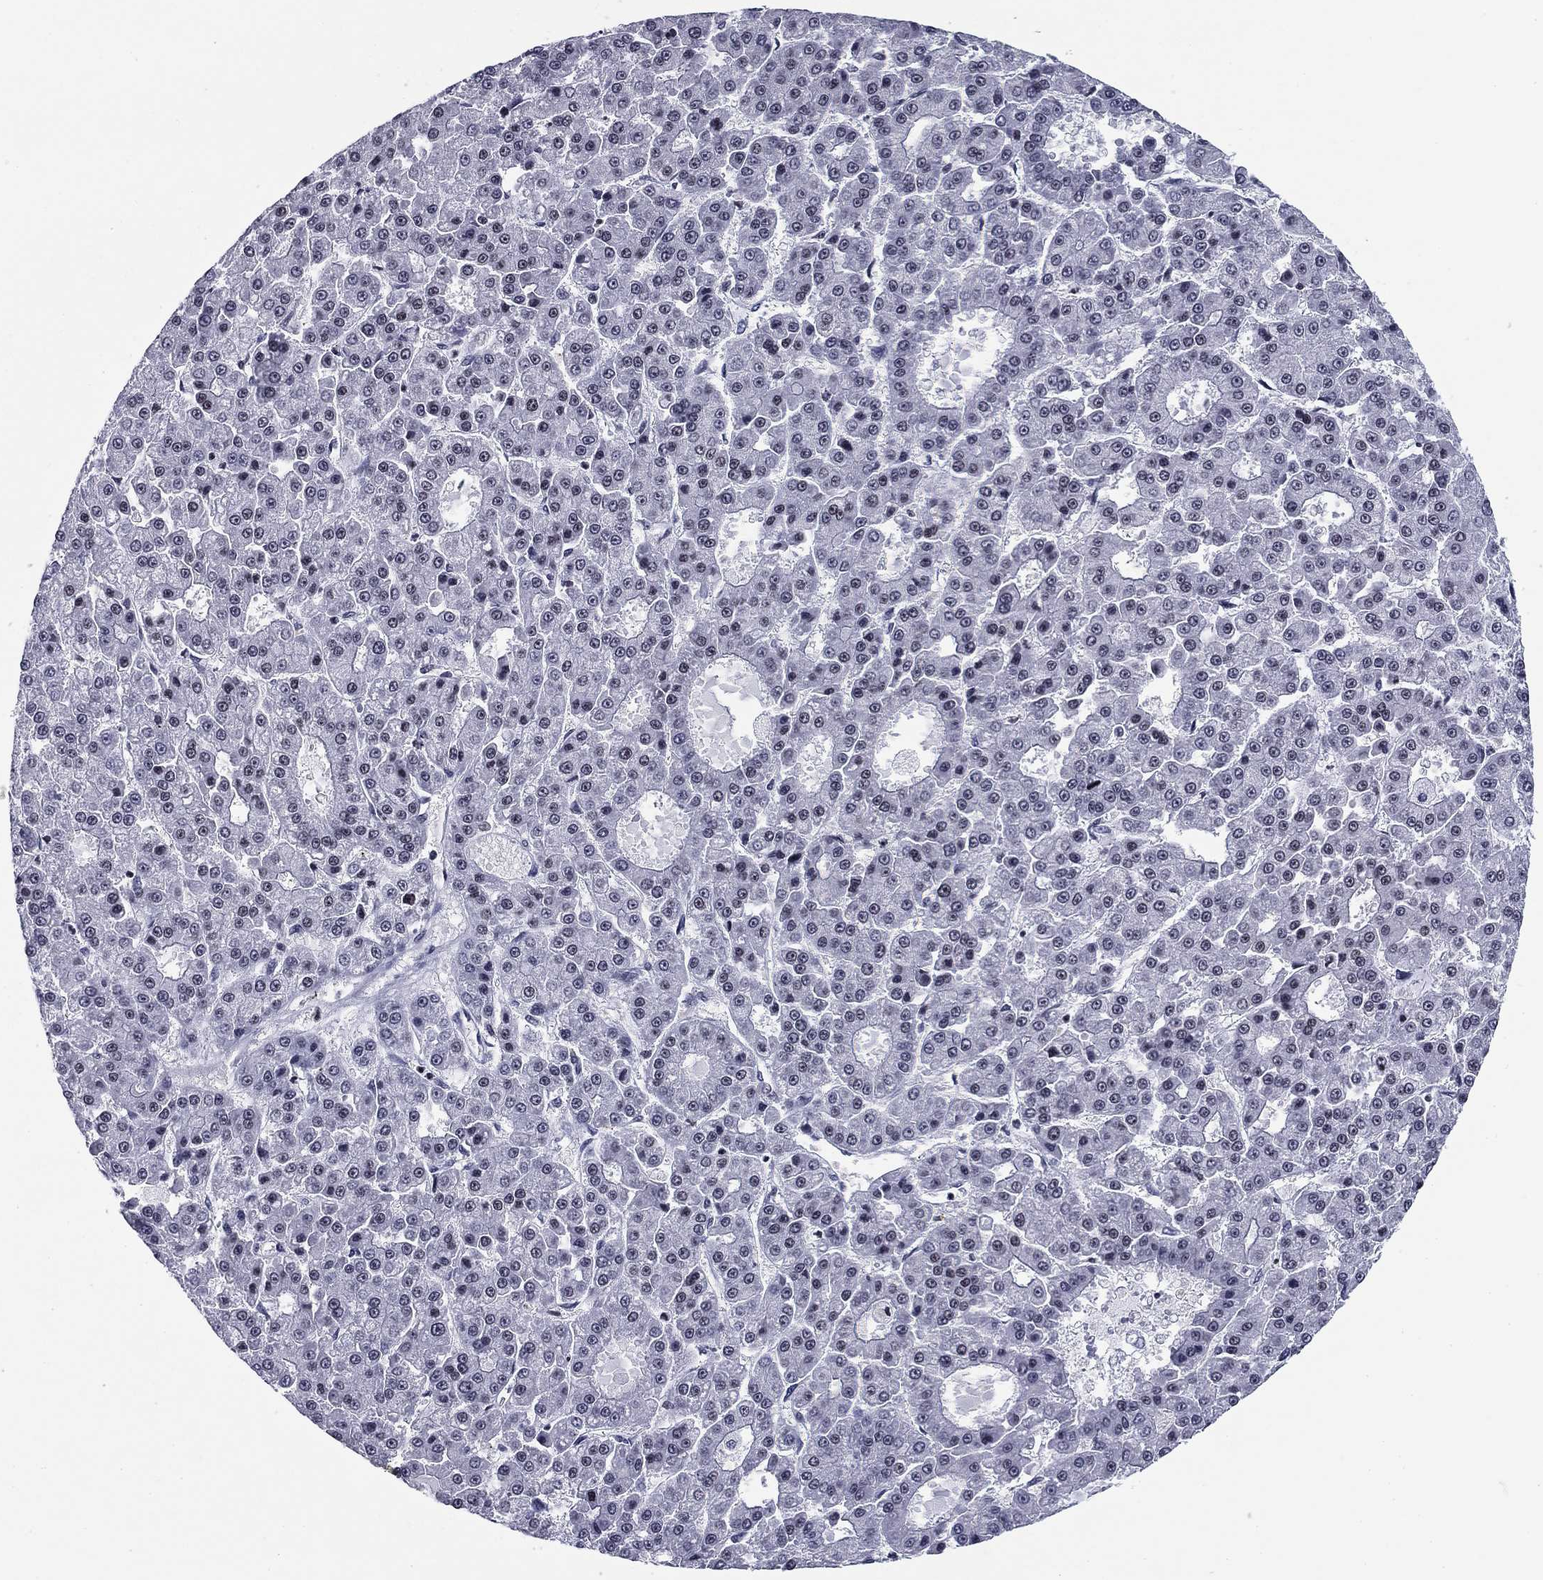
{"staining": {"intensity": "negative", "quantity": "none", "location": "none"}, "tissue": "liver cancer", "cell_type": "Tumor cells", "image_type": "cancer", "snomed": [{"axis": "morphology", "description": "Carcinoma, Hepatocellular, NOS"}, {"axis": "topography", "description": "Liver"}], "caption": "Tumor cells show no significant staining in hepatocellular carcinoma (liver).", "gene": "CCDC144A", "patient": {"sex": "male", "age": 70}}